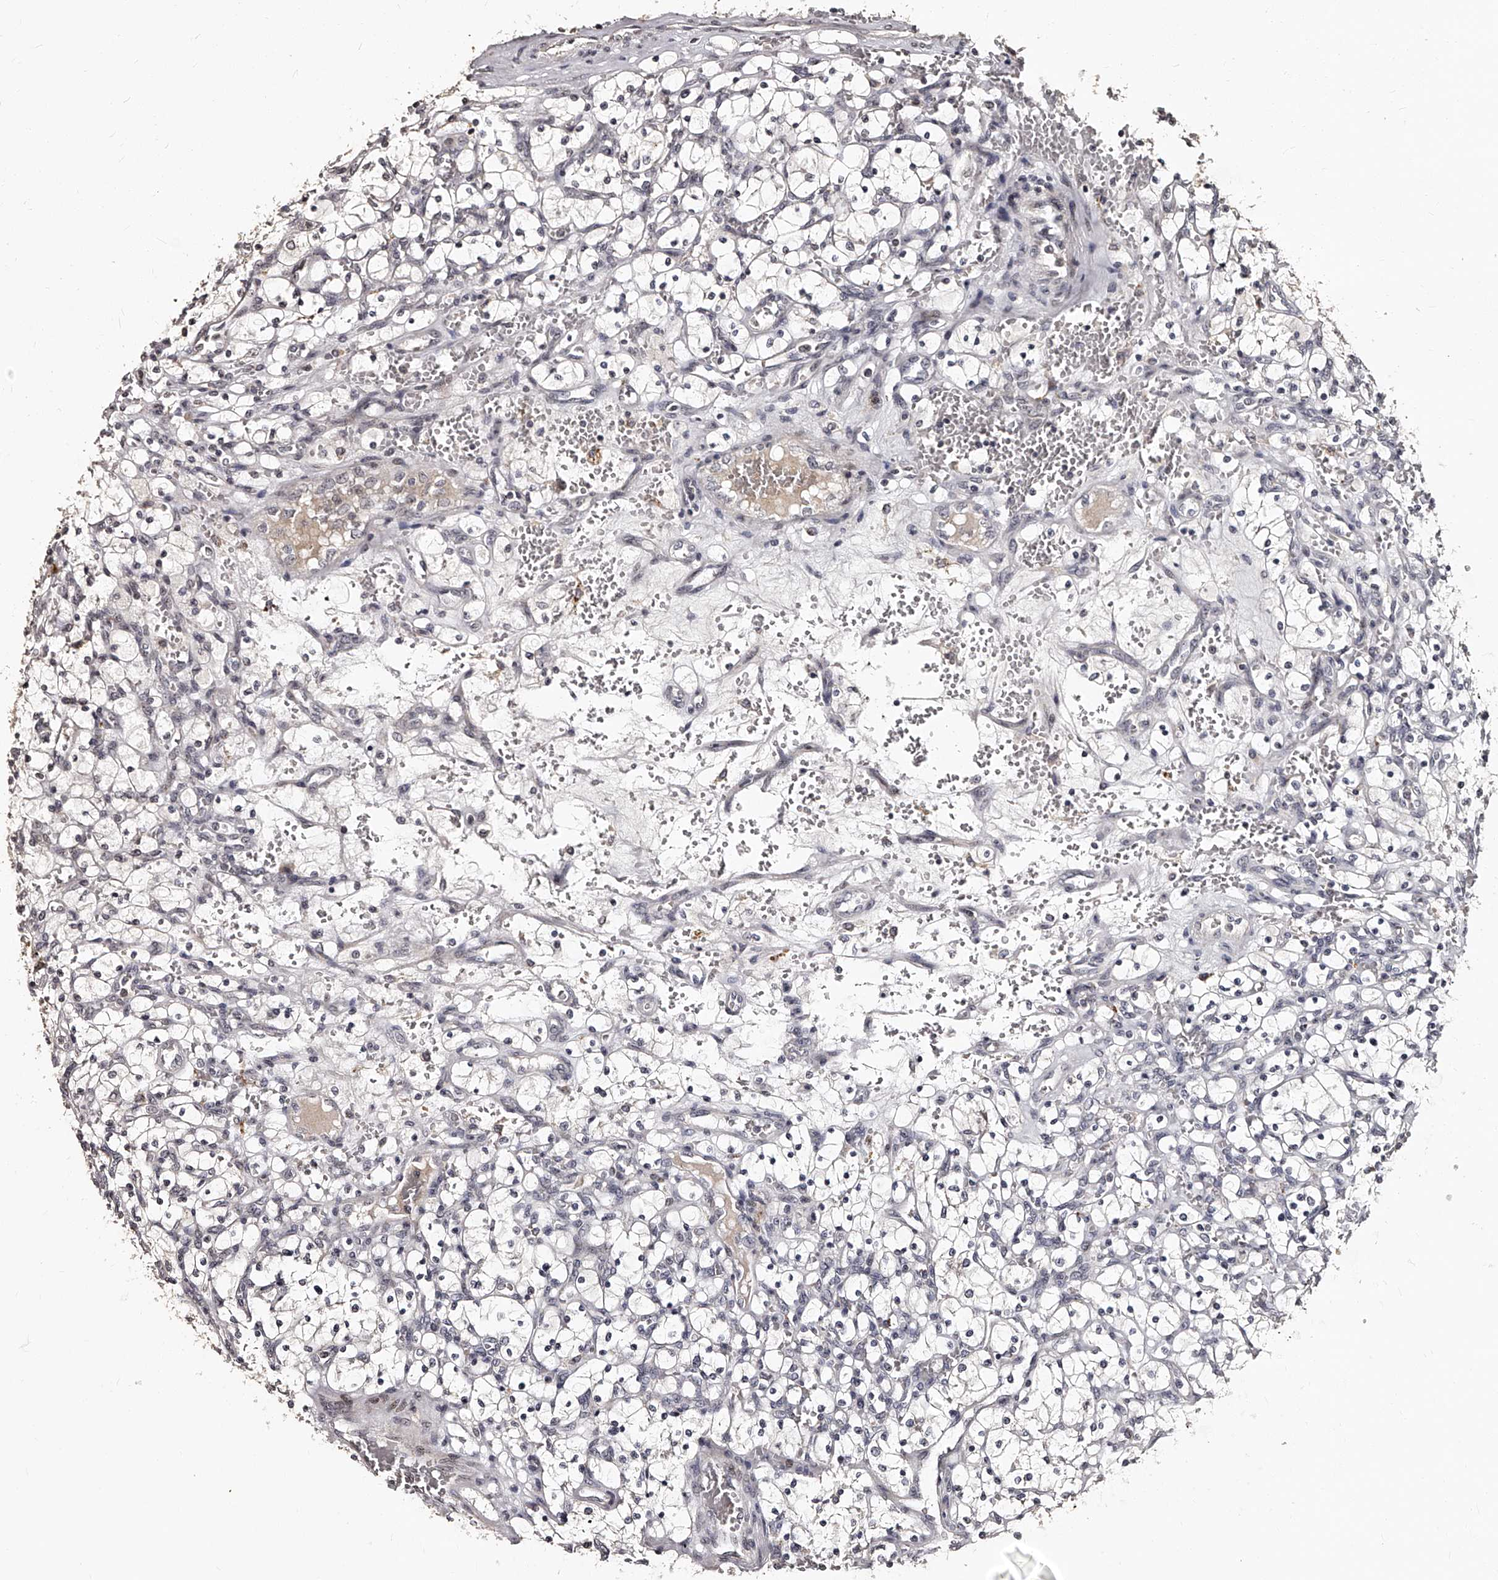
{"staining": {"intensity": "negative", "quantity": "none", "location": "none"}, "tissue": "renal cancer", "cell_type": "Tumor cells", "image_type": "cancer", "snomed": [{"axis": "morphology", "description": "Adenocarcinoma, NOS"}, {"axis": "topography", "description": "Kidney"}], "caption": "Adenocarcinoma (renal) stained for a protein using immunohistochemistry reveals no expression tumor cells.", "gene": "TSHR", "patient": {"sex": "female", "age": 69}}